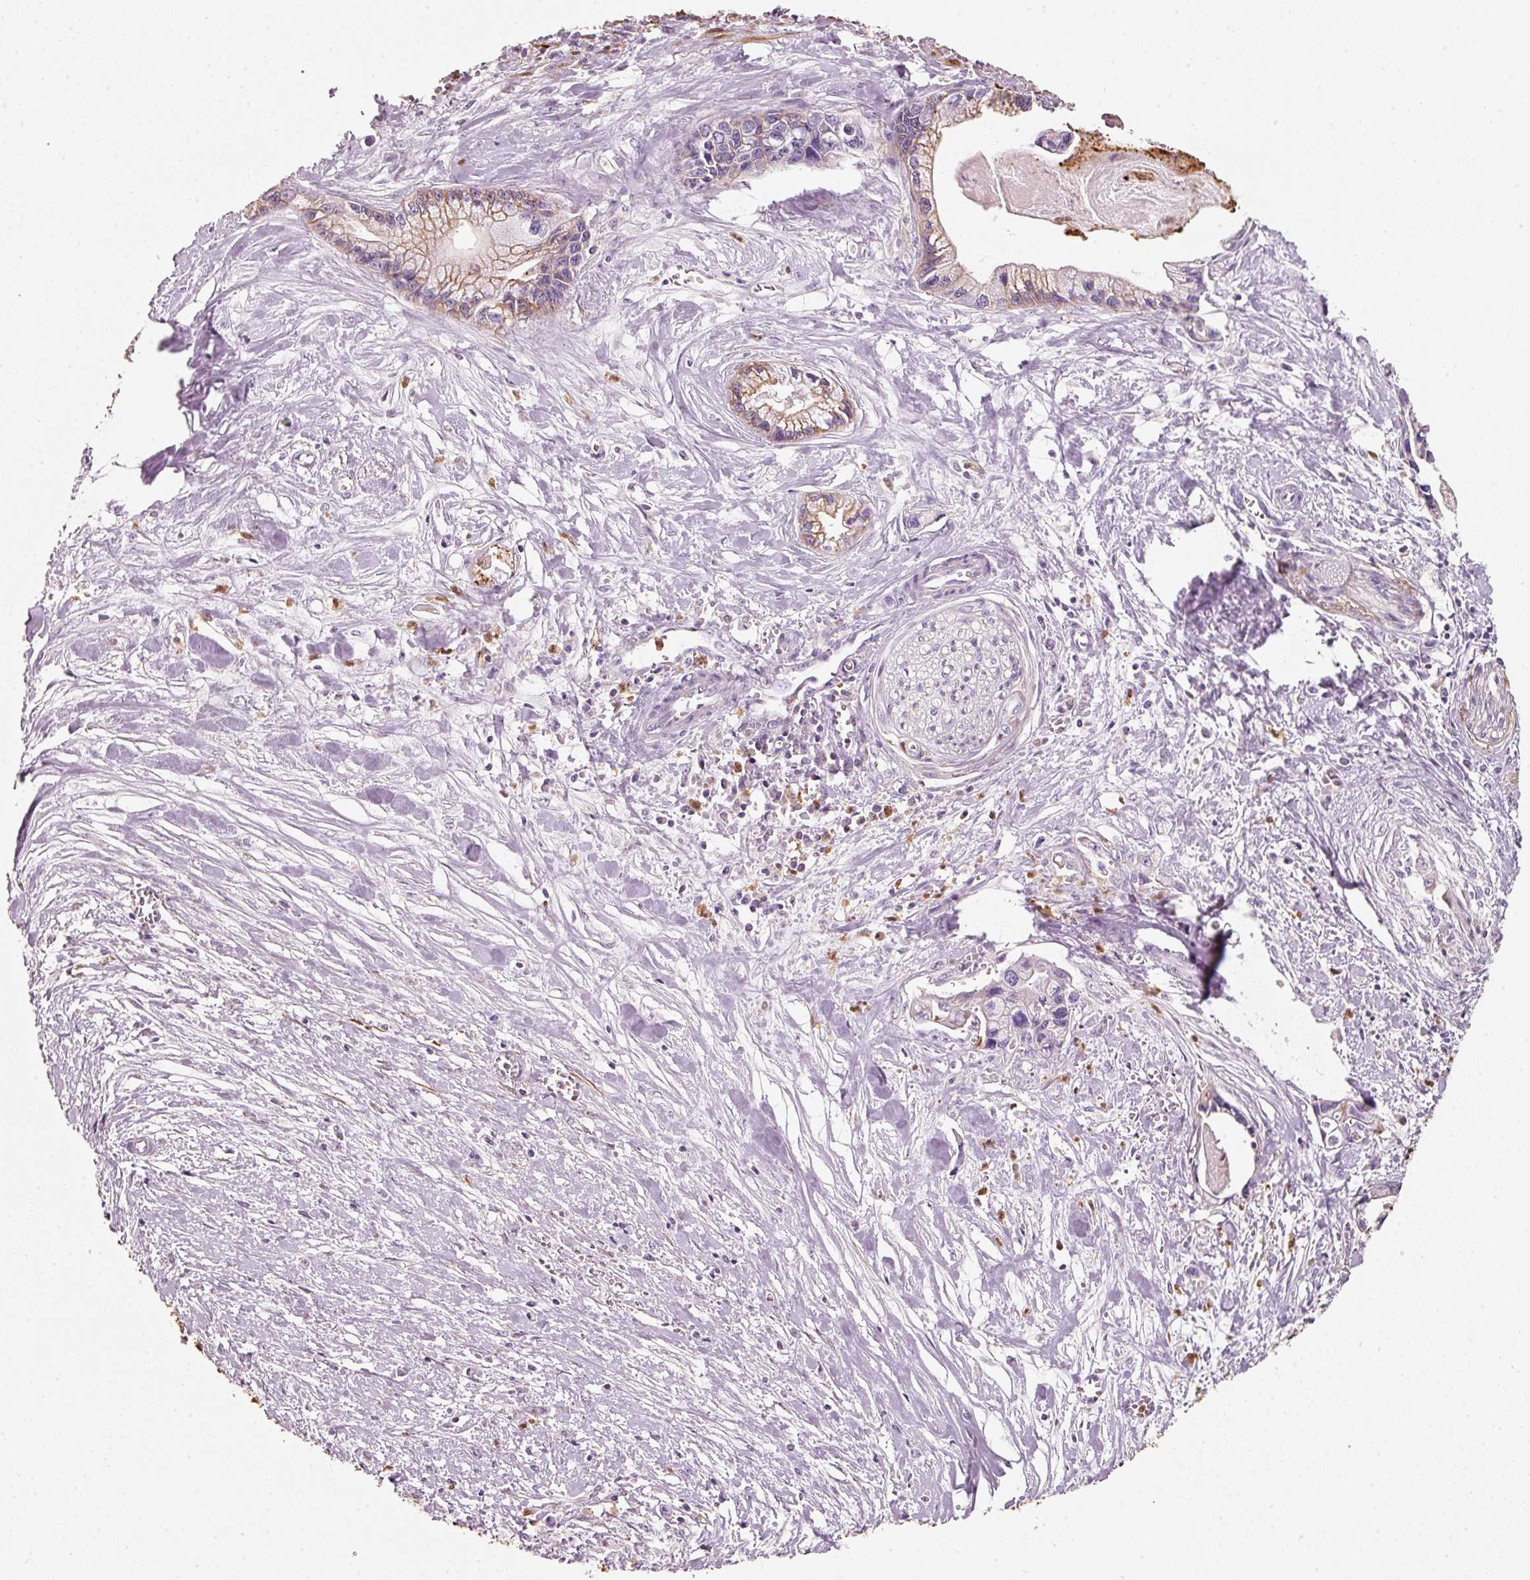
{"staining": {"intensity": "weak", "quantity": "25%-75%", "location": "cytoplasmic/membranous"}, "tissue": "pancreatic cancer", "cell_type": "Tumor cells", "image_type": "cancer", "snomed": [{"axis": "morphology", "description": "Adenocarcinoma, NOS"}, {"axis": "topography", "description": "Pancreas"}], "caption": "The immunohistochemical stain highlights weak cytoplasmic/membranous staining in tumor cells of adenocarcinoma (pancreatic) tissue.", "gene": "IQGAP2", "patient": {"sex": "male", "age": 61}}